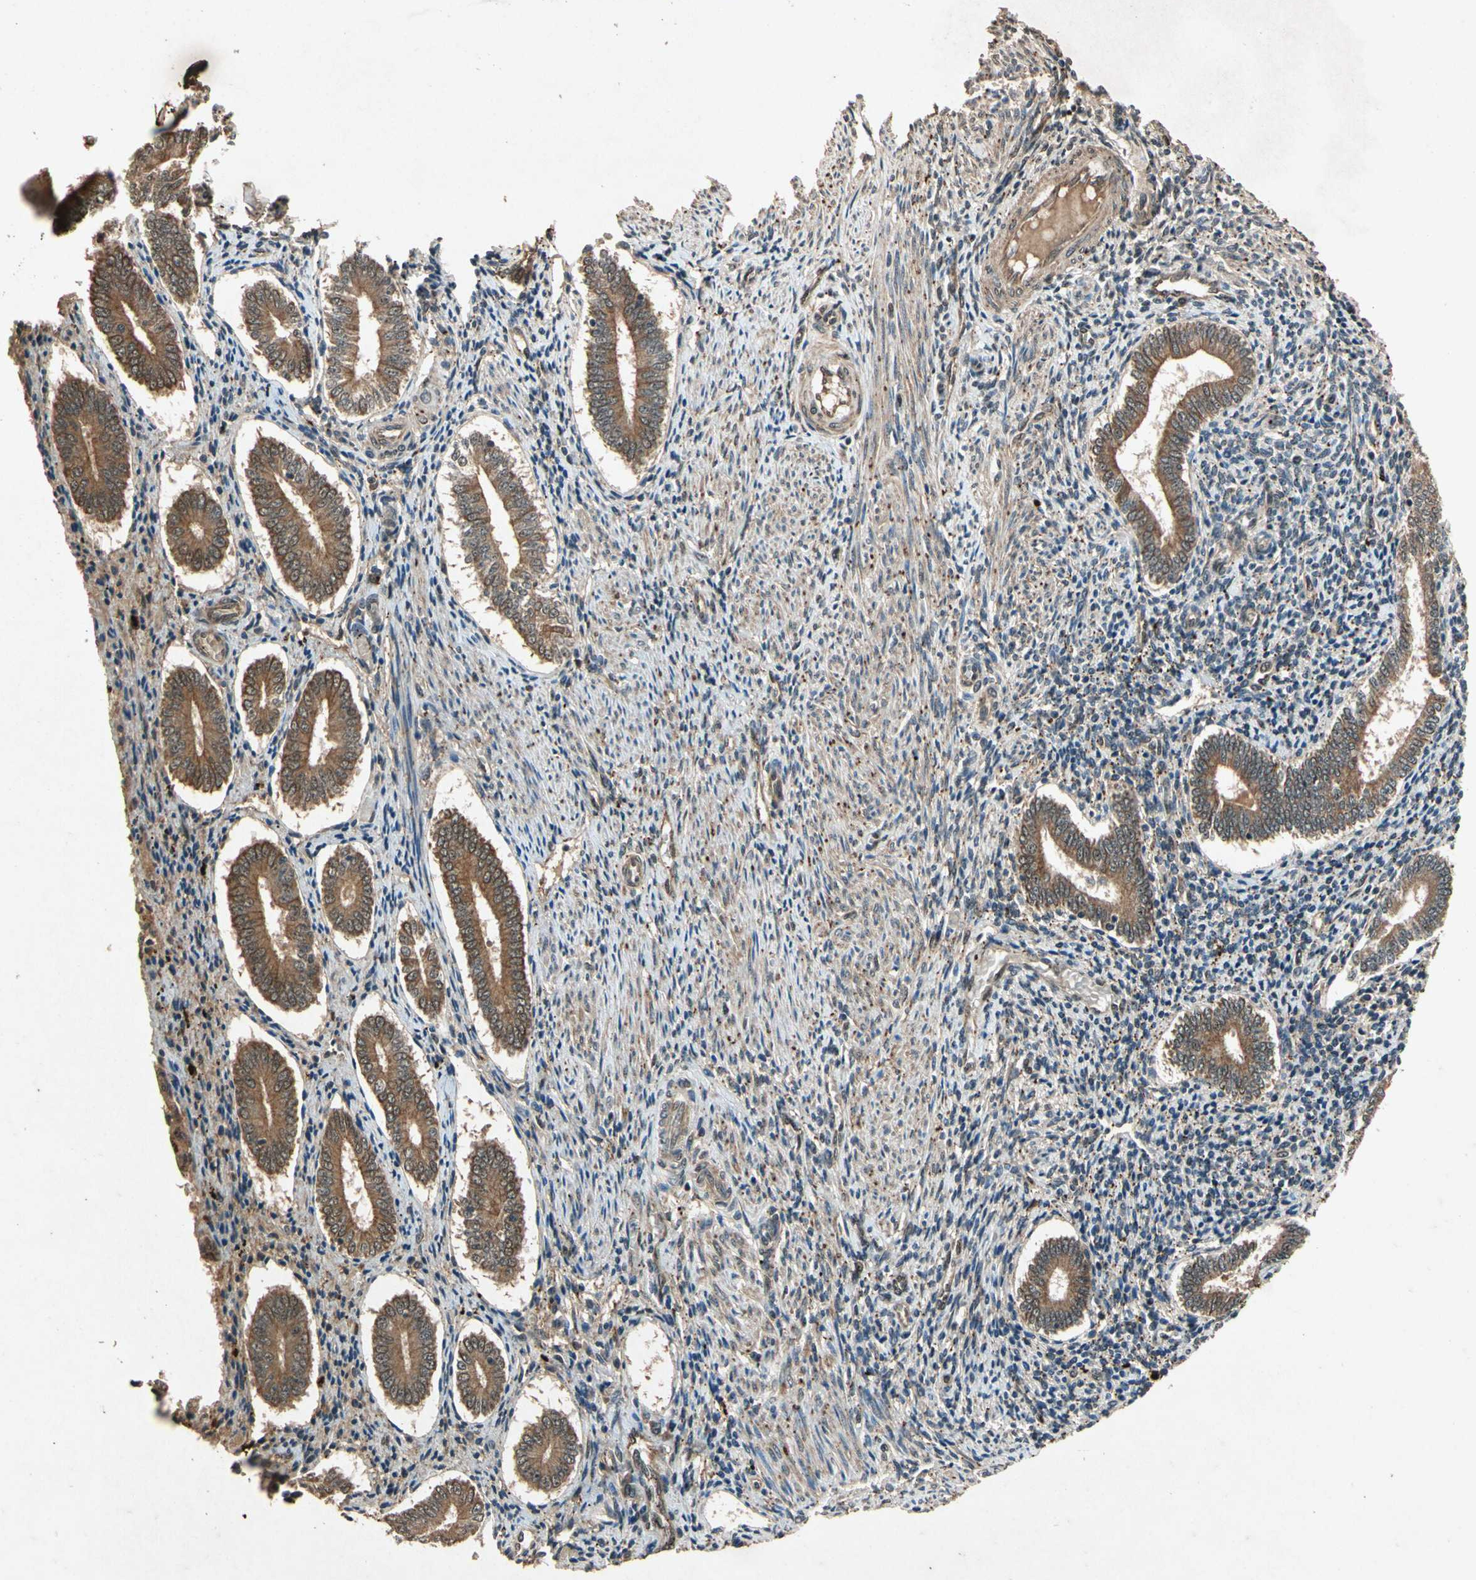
{"staining": {"intensity": "moderate", "quantity": "25%-75%", "location": "cytoplasmic/membranous,nuclear"}, "tissue": "endometrium", "cell_type": "Cells in endometrial stroma", "image_type": "normal", "snomed": [{"axis": "morphology", "description": "Normal tissue, NOS"}, {"axis": "topography", "description": "Endometrium"}], "caption": "The micrograph shows a brown stain indicating the presence of a protein in the cytoplasmic/membranous,nuclear of cells in endometrial stroma in endometrium. (DAB IHC with brightfield microscopy, high magnification).", "gene": "PML", "patient": {"sex": "female", "age": 42}}